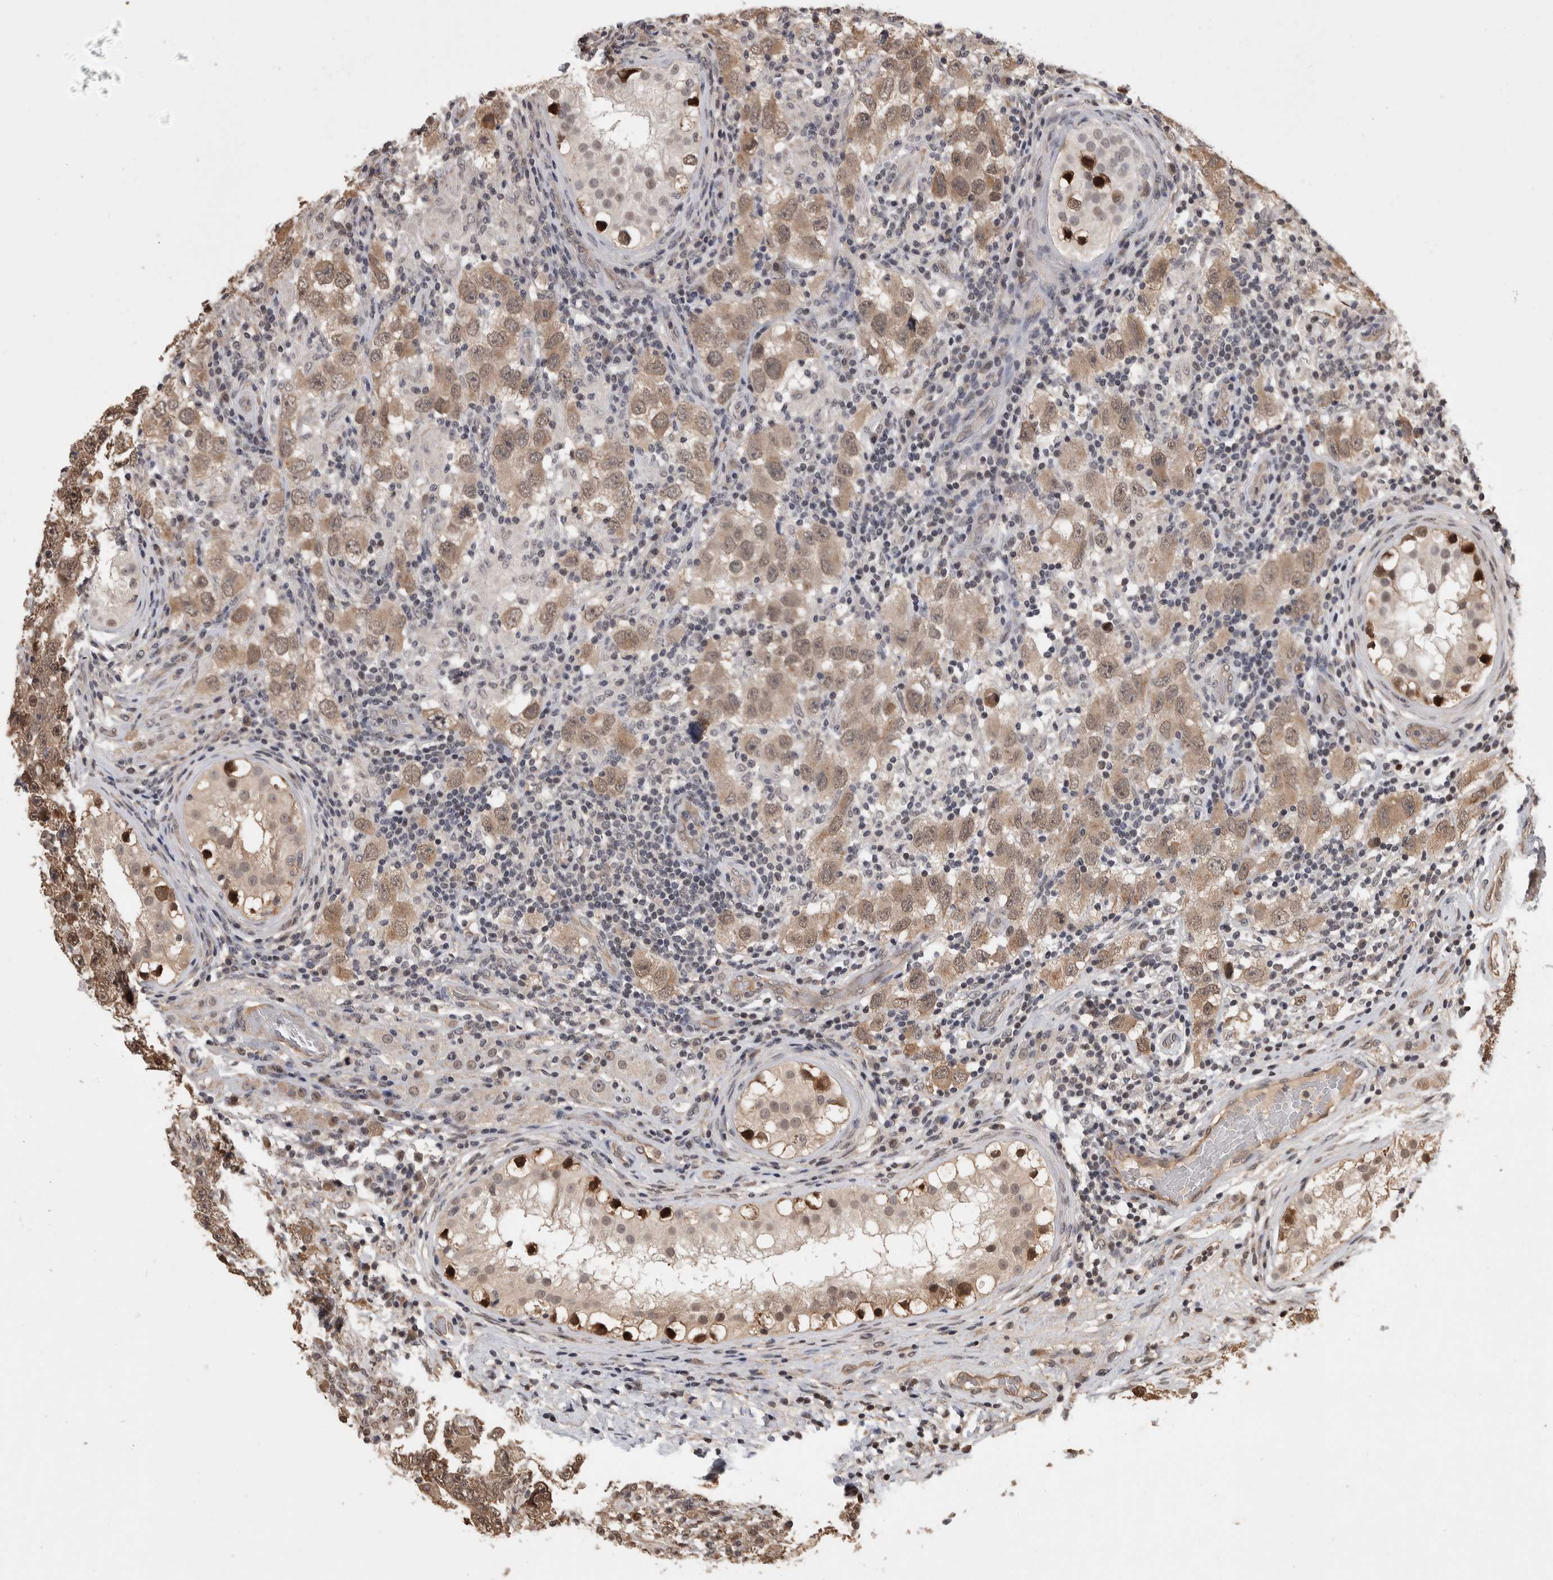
{"staining": {"intensity": "moderate", "quantity": ">75%", "location": "cytoplasmic/membranous"}, "tissue": "testis cancer", "cell_type": "Tumor cells", "image_type": "cancer", "snomed": [{"axis": "morphology", "description": "Carcinoma, Embryonal, NOS"}, {"axis": "topography", "description": "Testis"}], "caption": "Immunohistochemistry (DAB) staining of human testis cancer shows moderate cytoplasmic/membranous protein expression in approximately >75% of tumor cells.", "gene": "ZNF592", "patient": {"sex": "male", "age": 21}}